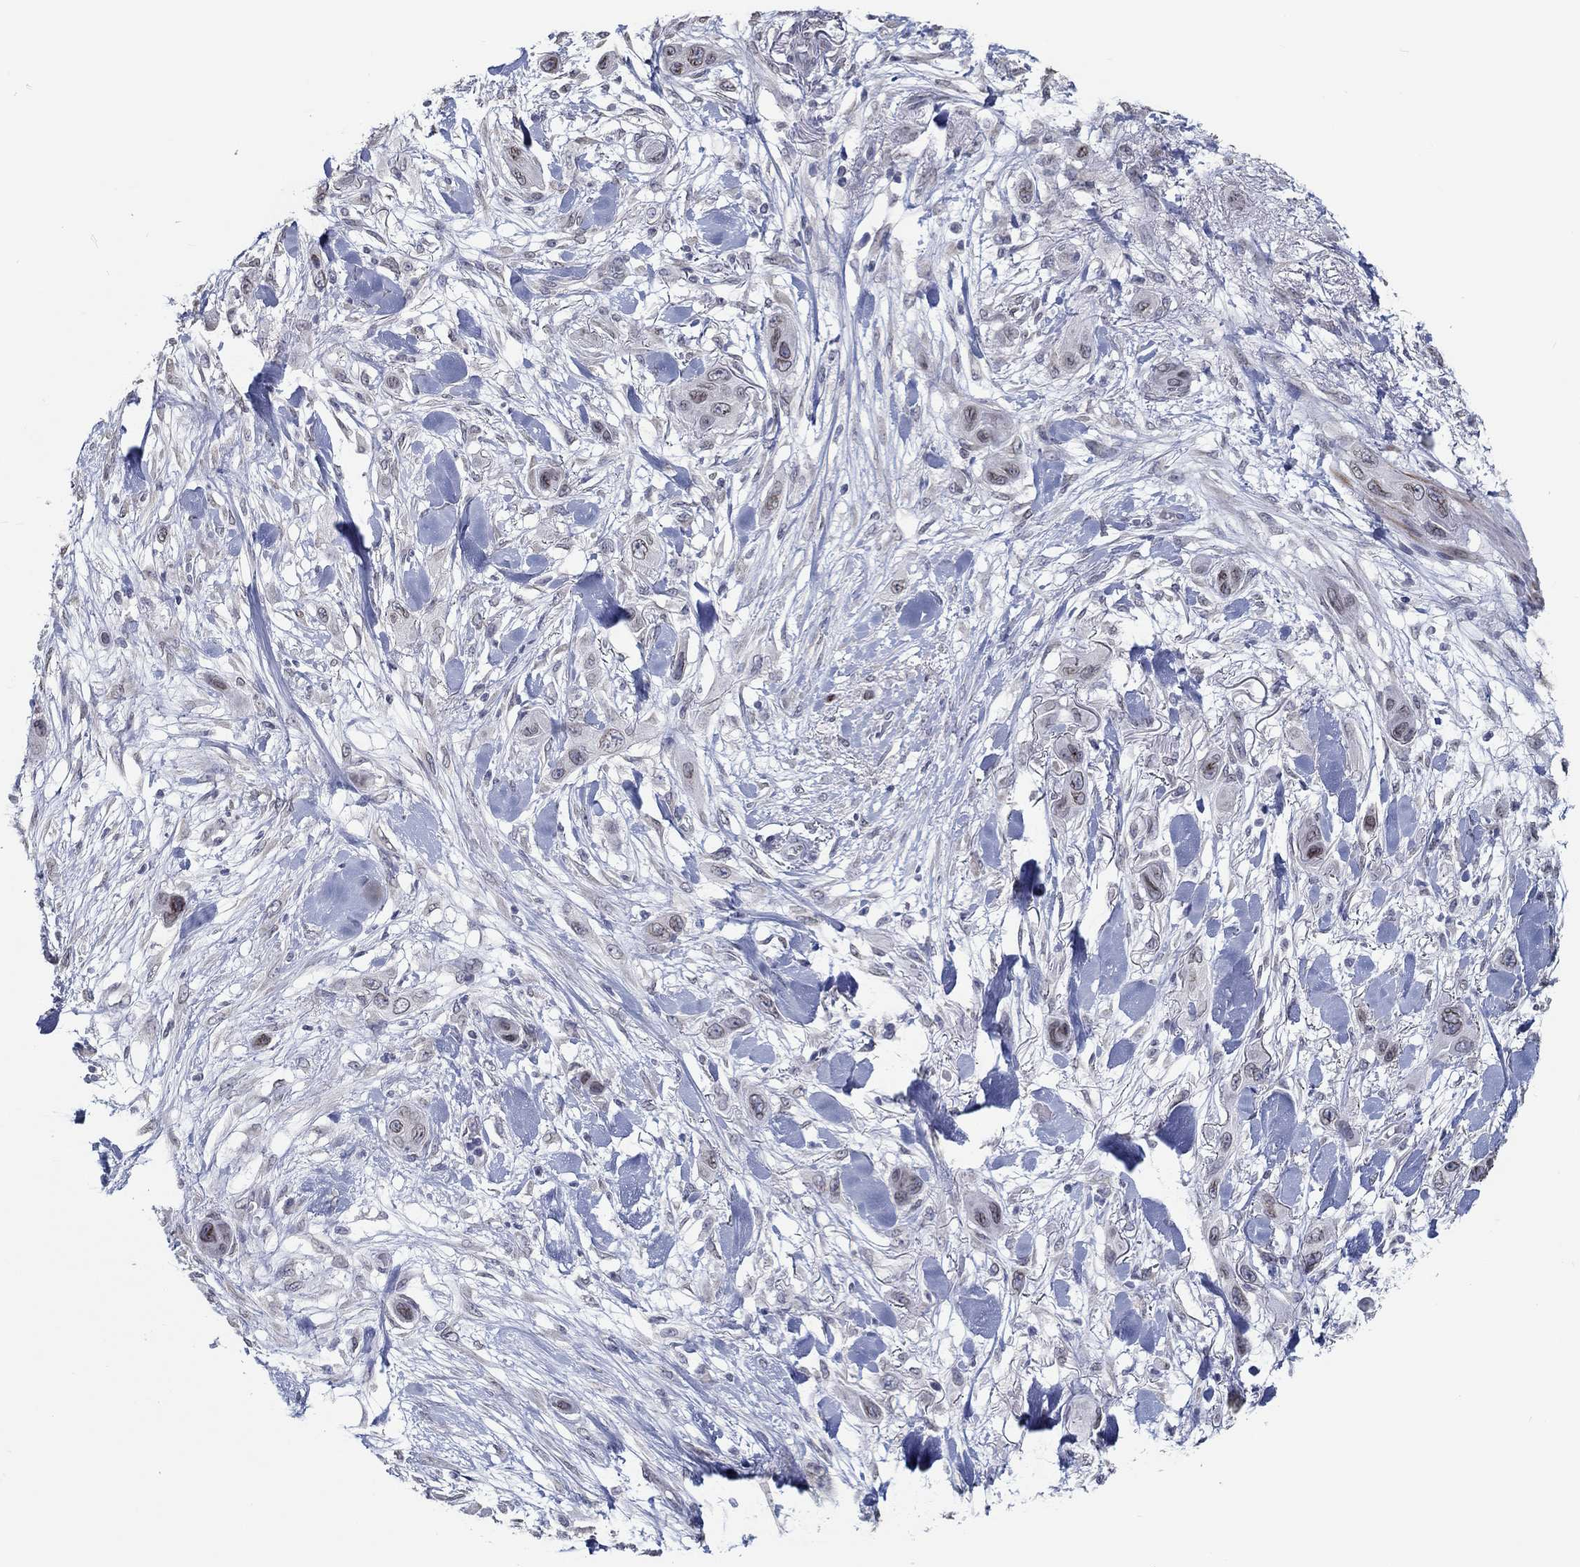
{"staining": {"intensity": "negative", "quantity": "none", "location": "none"}, "tissue": "skin cancer", "cell_type": "Tumor cells", "image_type": "cancer", "snomed": [{"axis": "morphology", "description": "Squamous cell carcinoma, NOS"}, {"axis": "topography", "description": "Skin"}], "caption": "DAB immunohistochemical staining of human skin cancer (squamous cell carcinoma) exhibits no significant staining in tumor cells.", "gene": "NUP155", "patient": {"sex": "male", "age": 79}}